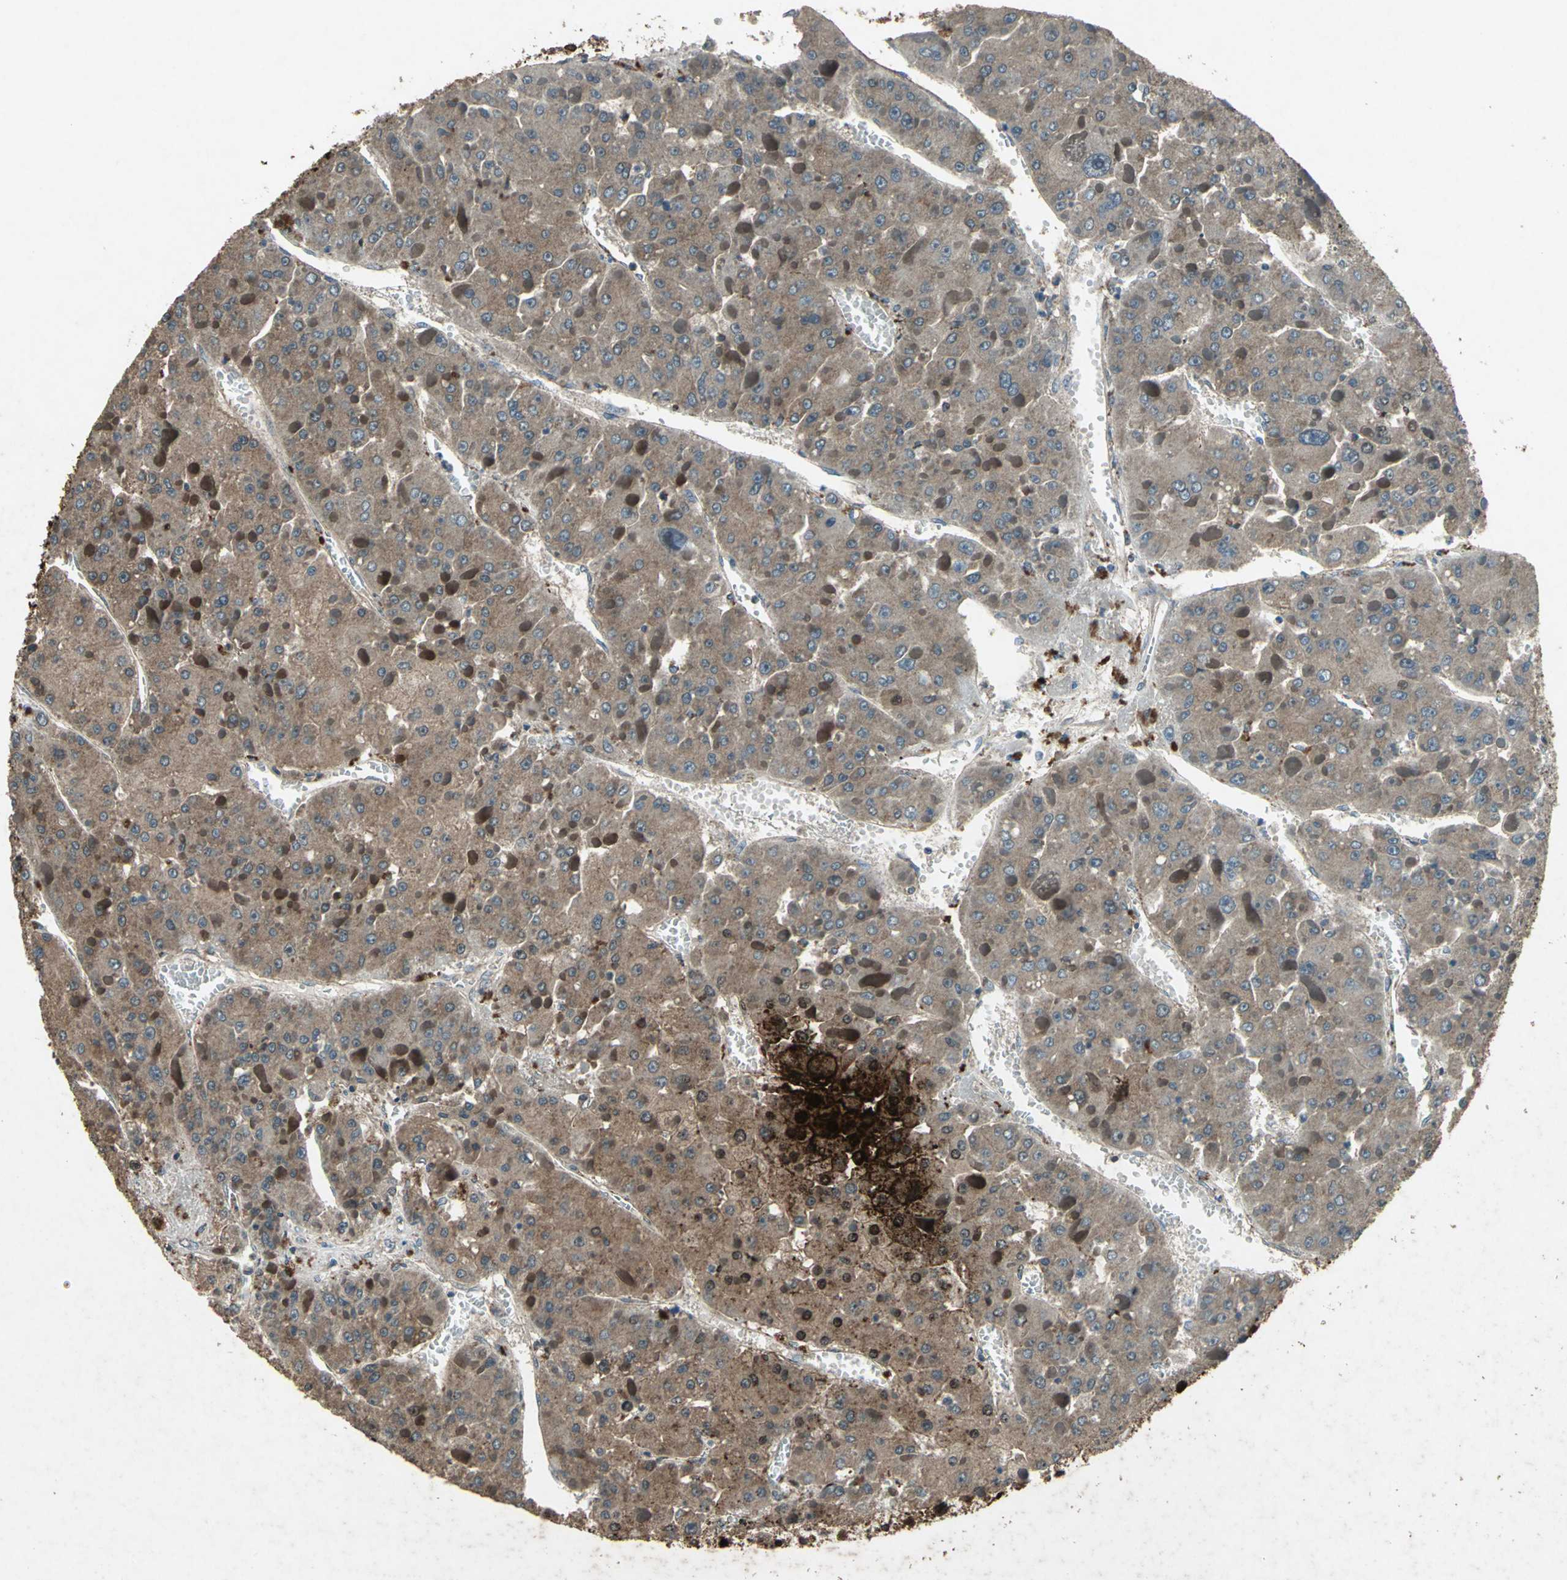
{"staining": {"intensity": "moderate", "quantity": ">75%", "location": "cytoplasmic/membranous,nuclear"}, "tissue": "liver cancer", "cell_type": "Tumor cells", "image_type": "cancer", "snomed": [{"axis": "morphology", "description": "Carcinoma, Hepatocellular, NOS"}, {"axis": "topography", "description": "Liver"}], "caption": "Human liver cancer stained for a protein (brown) exhibits moderate cytoplasmic/membranous and nuclear positive staining in approximately >75% of tumor cells.", "gene": "SEPTIN4", "patient": {"sex": "female", "age": 73}}